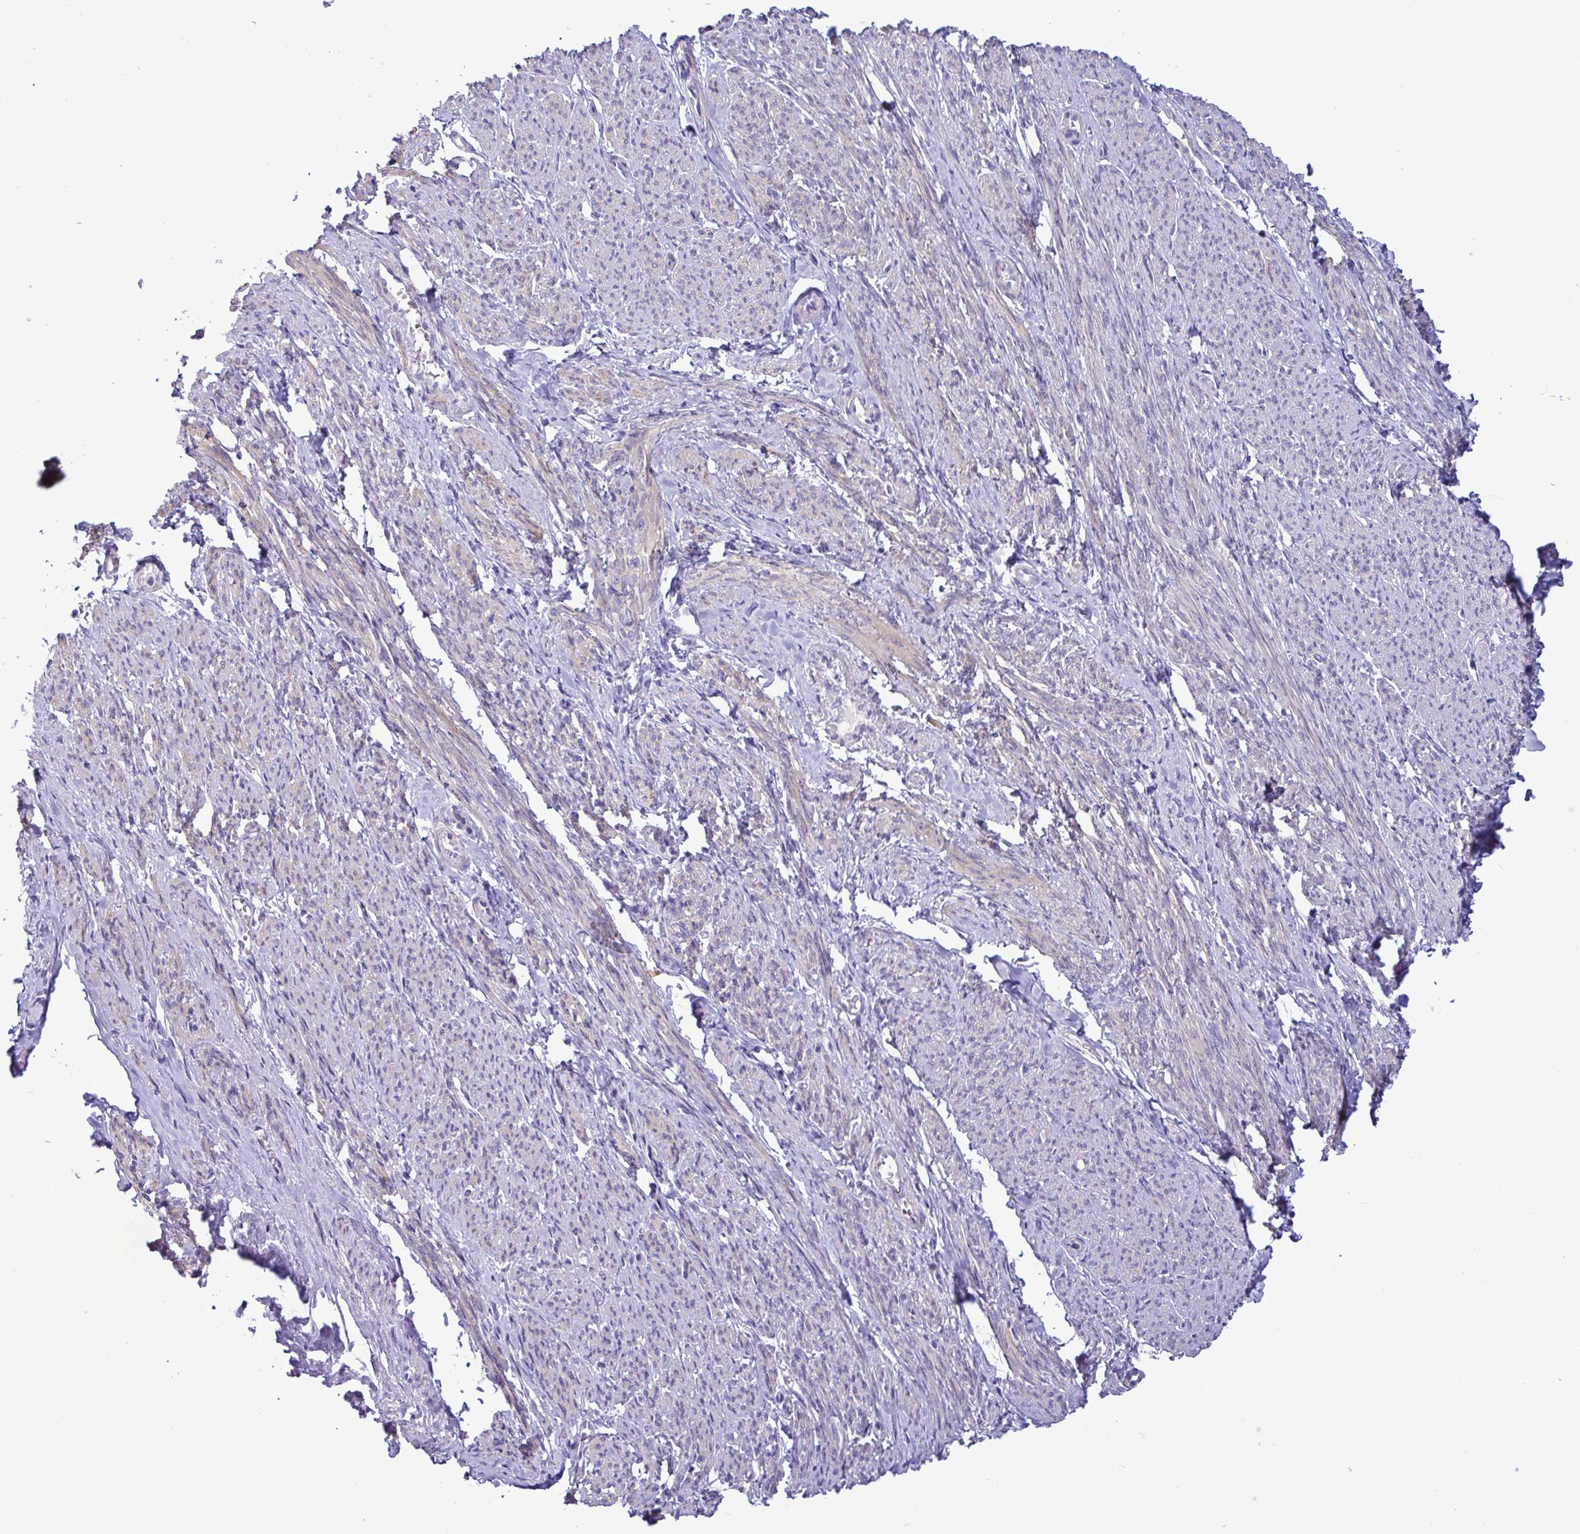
{"staining": {"intensity": "weak", "quantity": ">75%", "location": "cytoplasmic/membranous"}, "tissue": "smooth muscle", "cell_type": "Smooth muscle cells", "image_type": "normal", "snomed": [{"axis": "morphology", "description": "Normal tissue, NOS"}, {"axis": "topography", "description": "Smooth muscle"}], "caption": "Immunohistochemistry (IHC) of unremarkable human smooth muscle reveals low levels of weak cytoplasmic/membranous staining in about >75% of smooth muscle cells. (DAB (3,3'-diaminobenzidine) IHC with brightfield microscopy, high magnification).", "gene": "FAM86B1", "patient": {"sex": "female", "age": 65}}